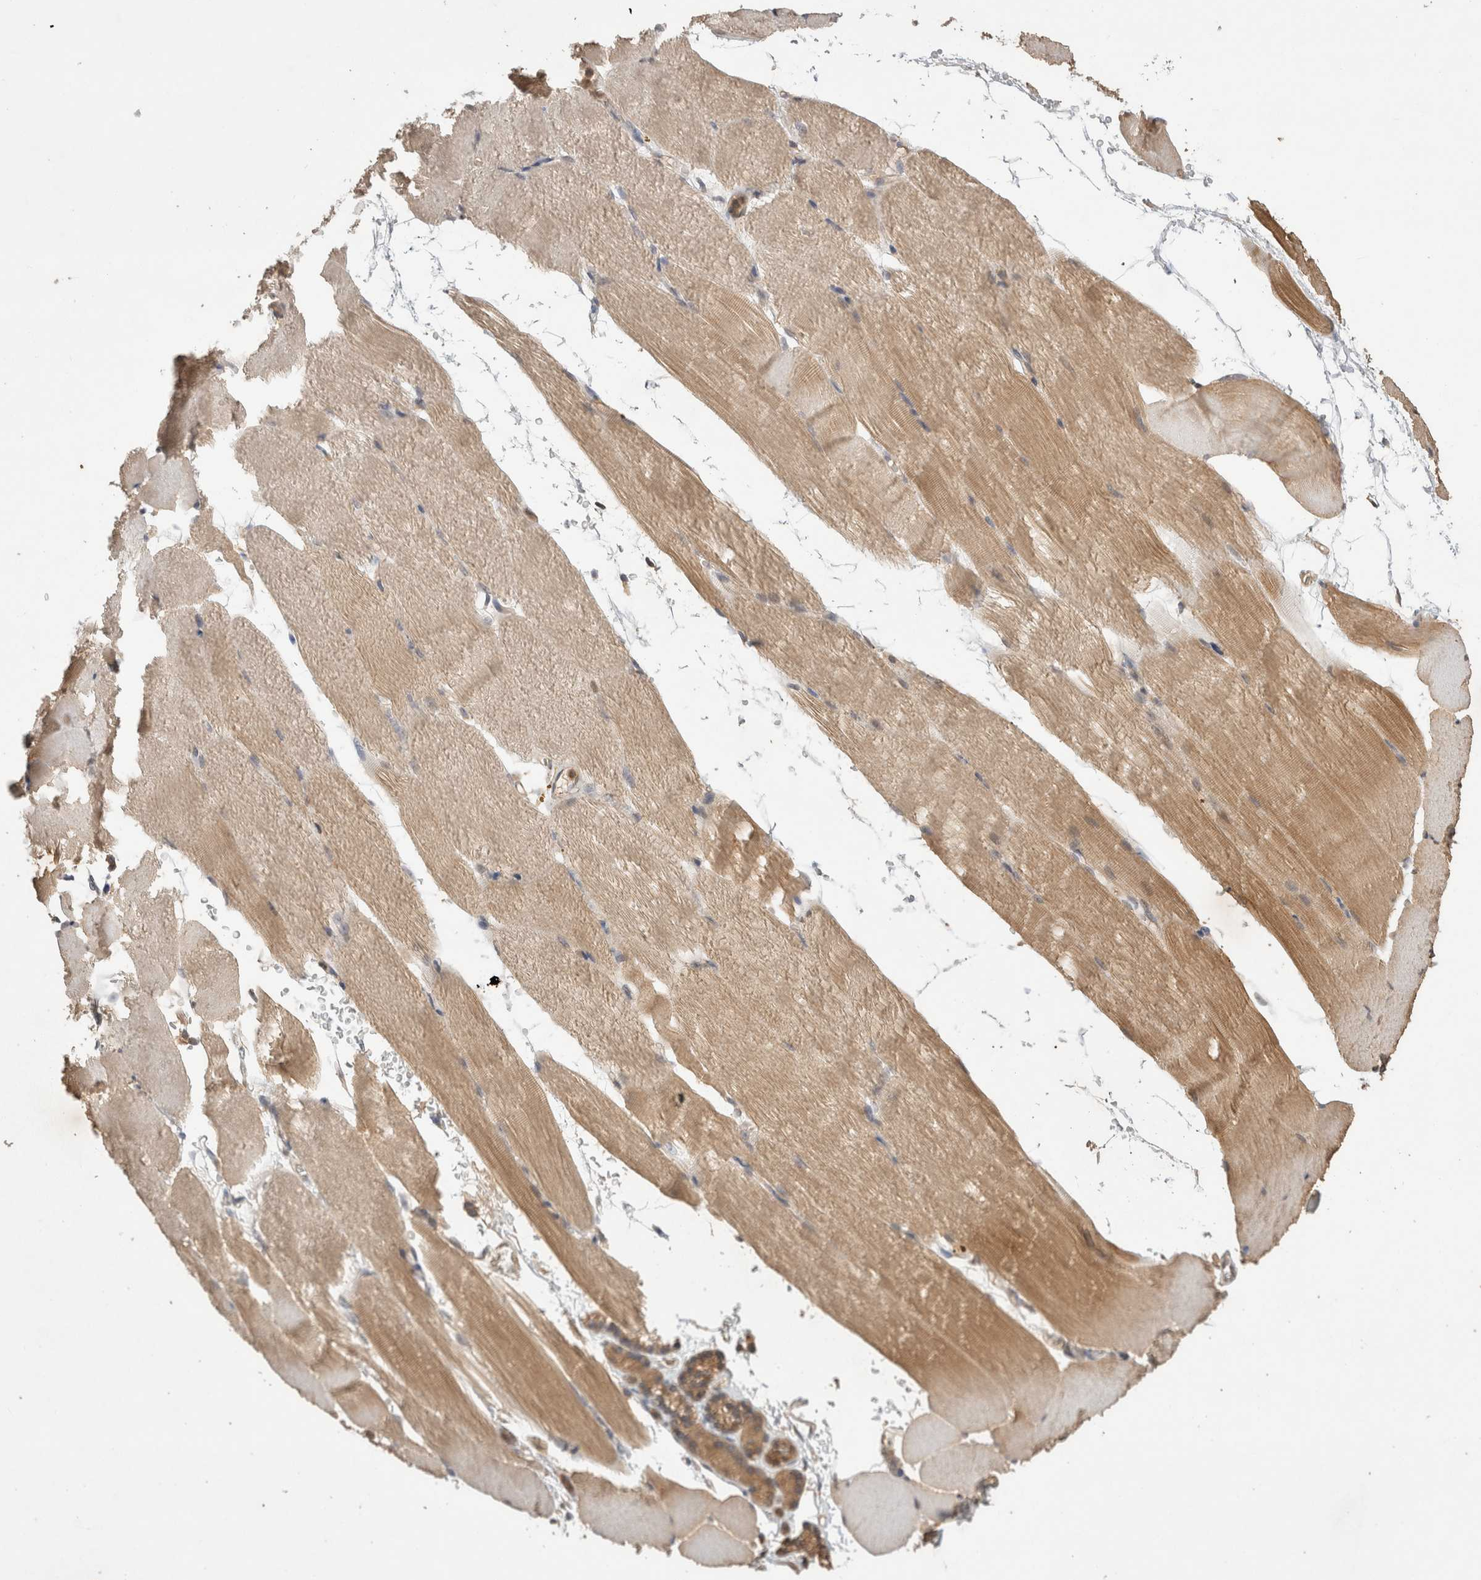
{"staining": {"intensity": "moderate", "quantity": "25%-75%", "location": "cytoplasmic/membranous"}, "tissue": "skeletal muscle", "cell_type": "Myocytes", "image_type": "normal", "snomed": [{"axis": "morphology", "description": "Normal tissue, NOS"}, {"axis": "topography", "description": "Skeletal muscle"}, {"axis": "topography", "description": "Parathyroid gland"}], "caption": "Unremarkable skeletal muscle exhibits moderate cytoplasmic/membranous positivity in approximately 25%-75% of myocytes (brown staining indicates protein expression, while blue staining denotes nuclei)..", "gene": "PRMT3", "patient": {"sex": "female", "age": 37}}